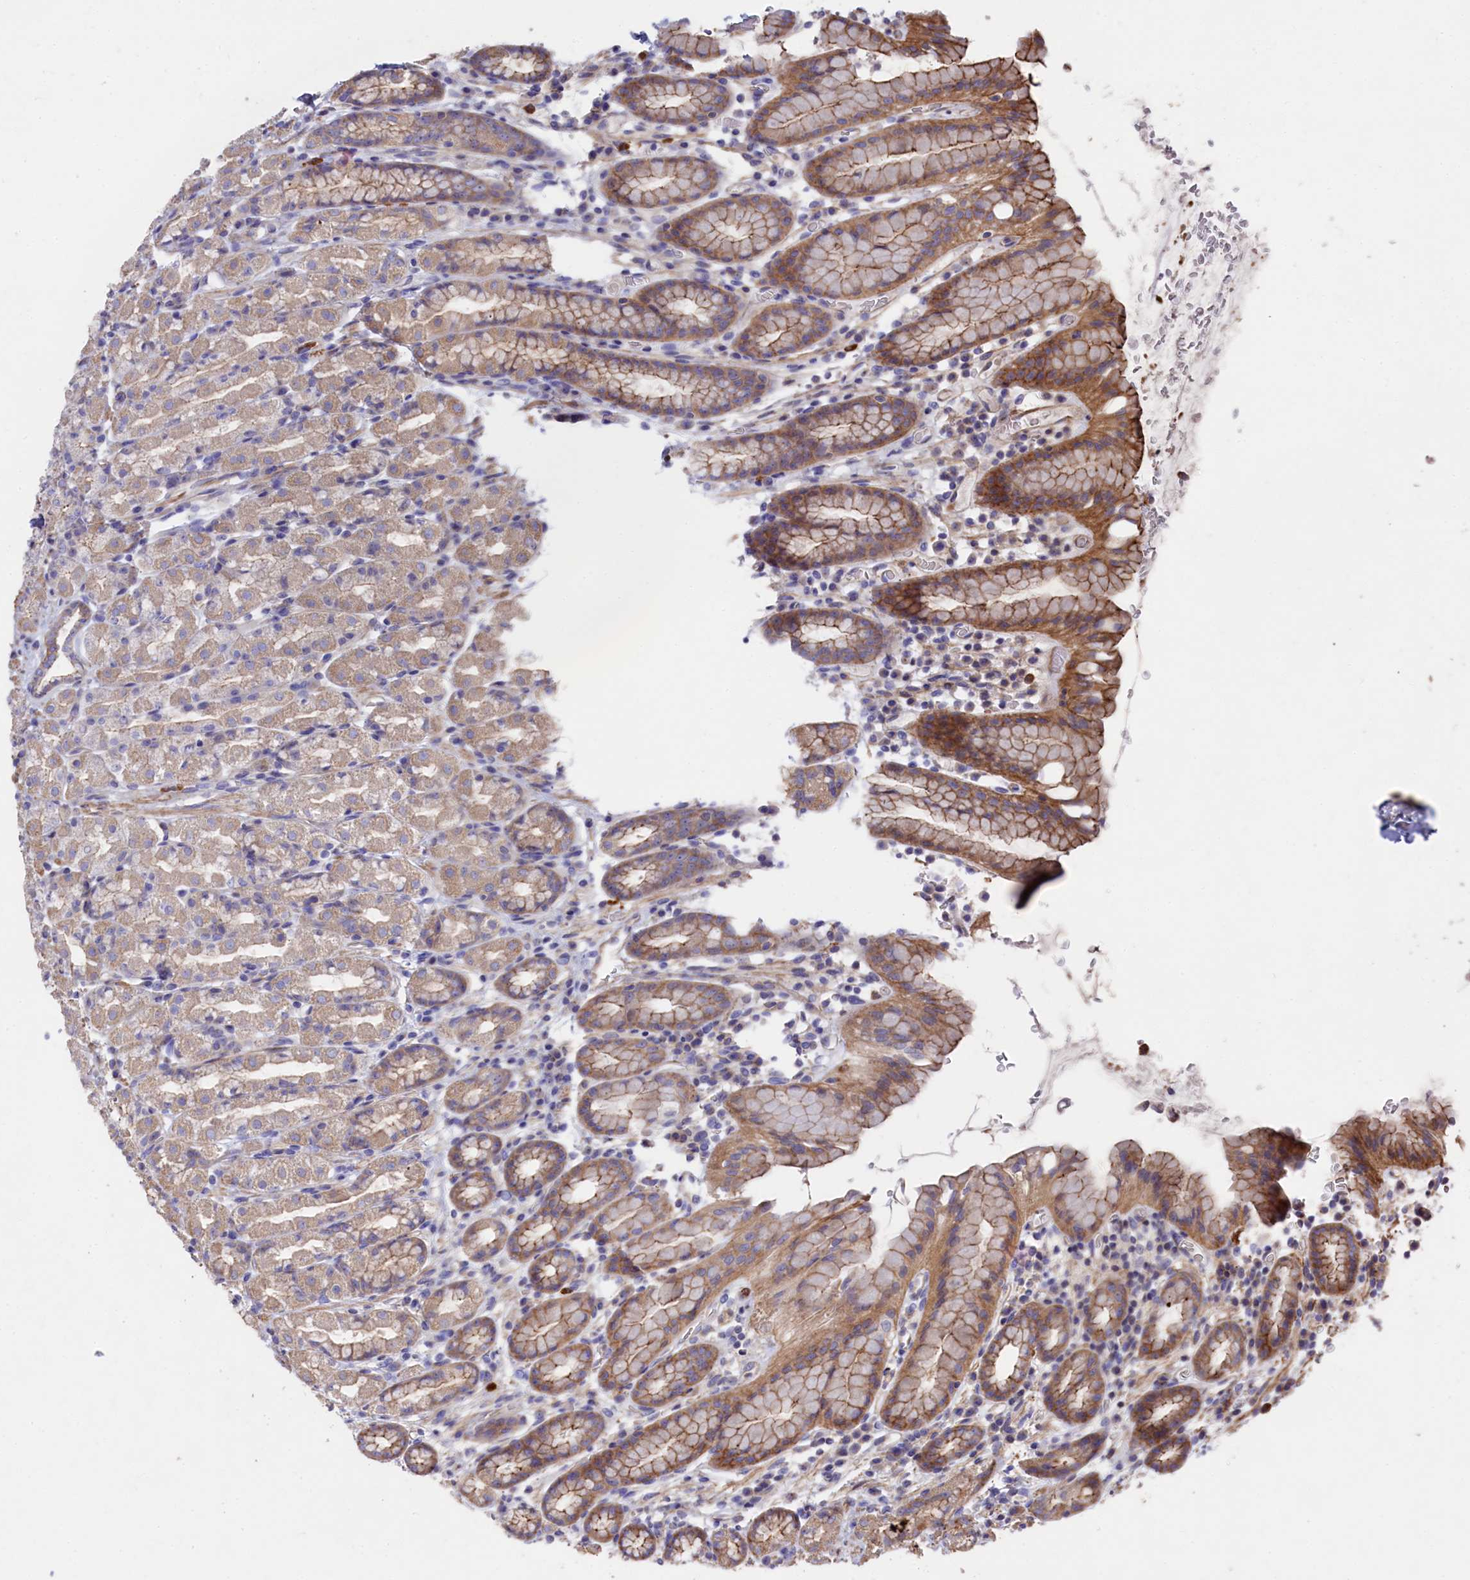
{"staining": {"intensity": "moderate", "quantity": "<25%", "location": "cytoplasmic/membranous"}, "tissue": "stomach", "cell_type": "Glandular cells", "image_type": "normal", "snomed": [{"axis": "morphology", "description": "Normal tissue, NOS"}, {"axis": "topography", "description": "Stomach, upper"}, {"axis": "topography", "description": "Stomach, lower"}, {"axis": "topography", "description": "Small intestine"}], "caption": "Moderate cytoplasmic/membranous positivity is present in approximately <25% of glandular cells in benign stomach. Using DAB (brown) and hematoxylin (blue) stains, captured at high magnification using brightfield microscopy.", "gene": "RAPSN", "patient": {"sex": "male", "age": 68}}